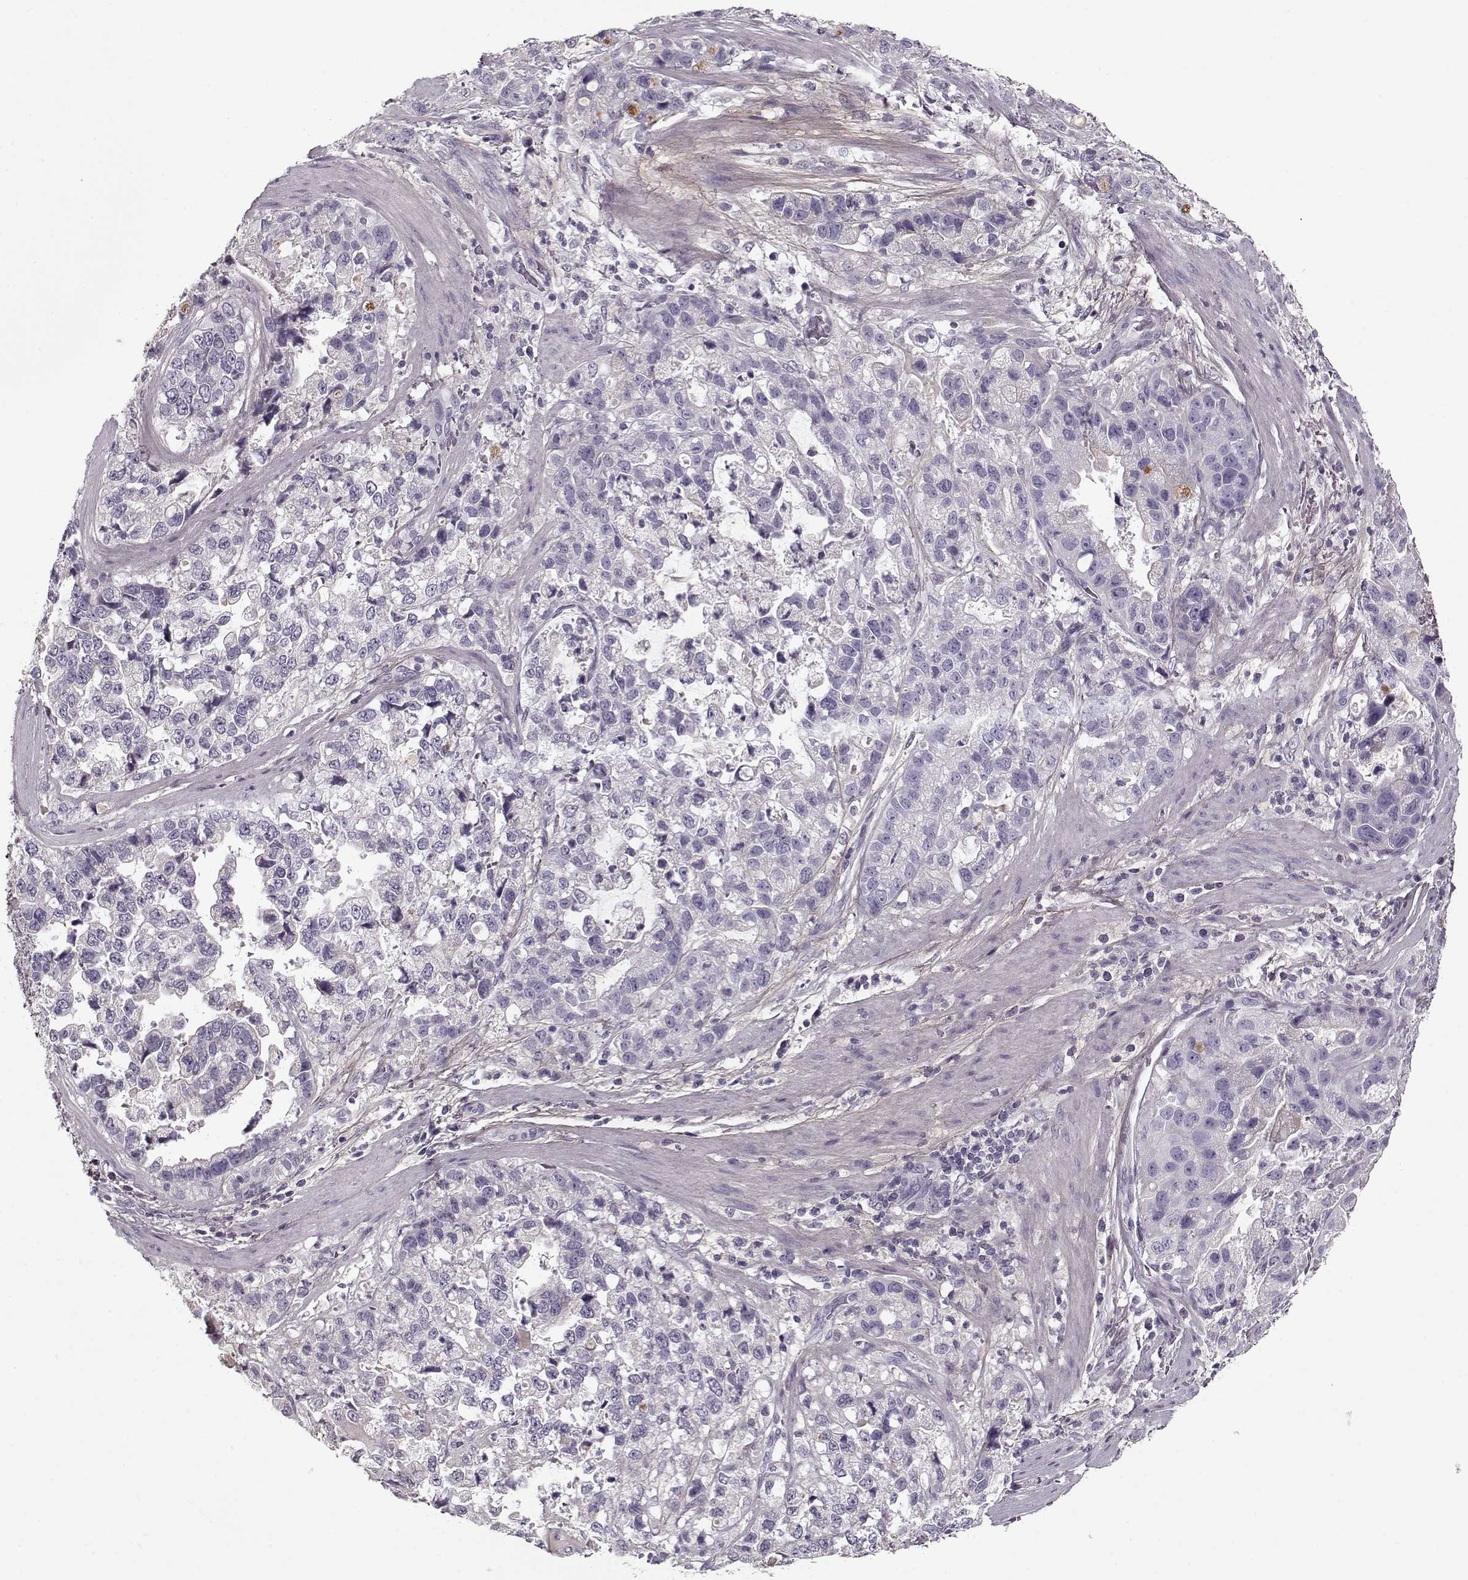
{"staining": {"intensity": "negative", "quantity": "none", "location": "none"}, "tissue": "stomach cancer", "cell_type": "Tumor cells", "image_type": "cancer", "snomed": [{"axis": "morphology", "description": "Adenocarcinoma, NOS"}, {"axis": "topography", "description": "Stomach"}], "caption": "DAB (3,3'-diaminobenzidine) immunohistochemical staining of adenocarcinoma (stomach) shows no significant positivity in tumor cells.", "gene": "LUM", "patient": {"sex": "male", "age": 59}}